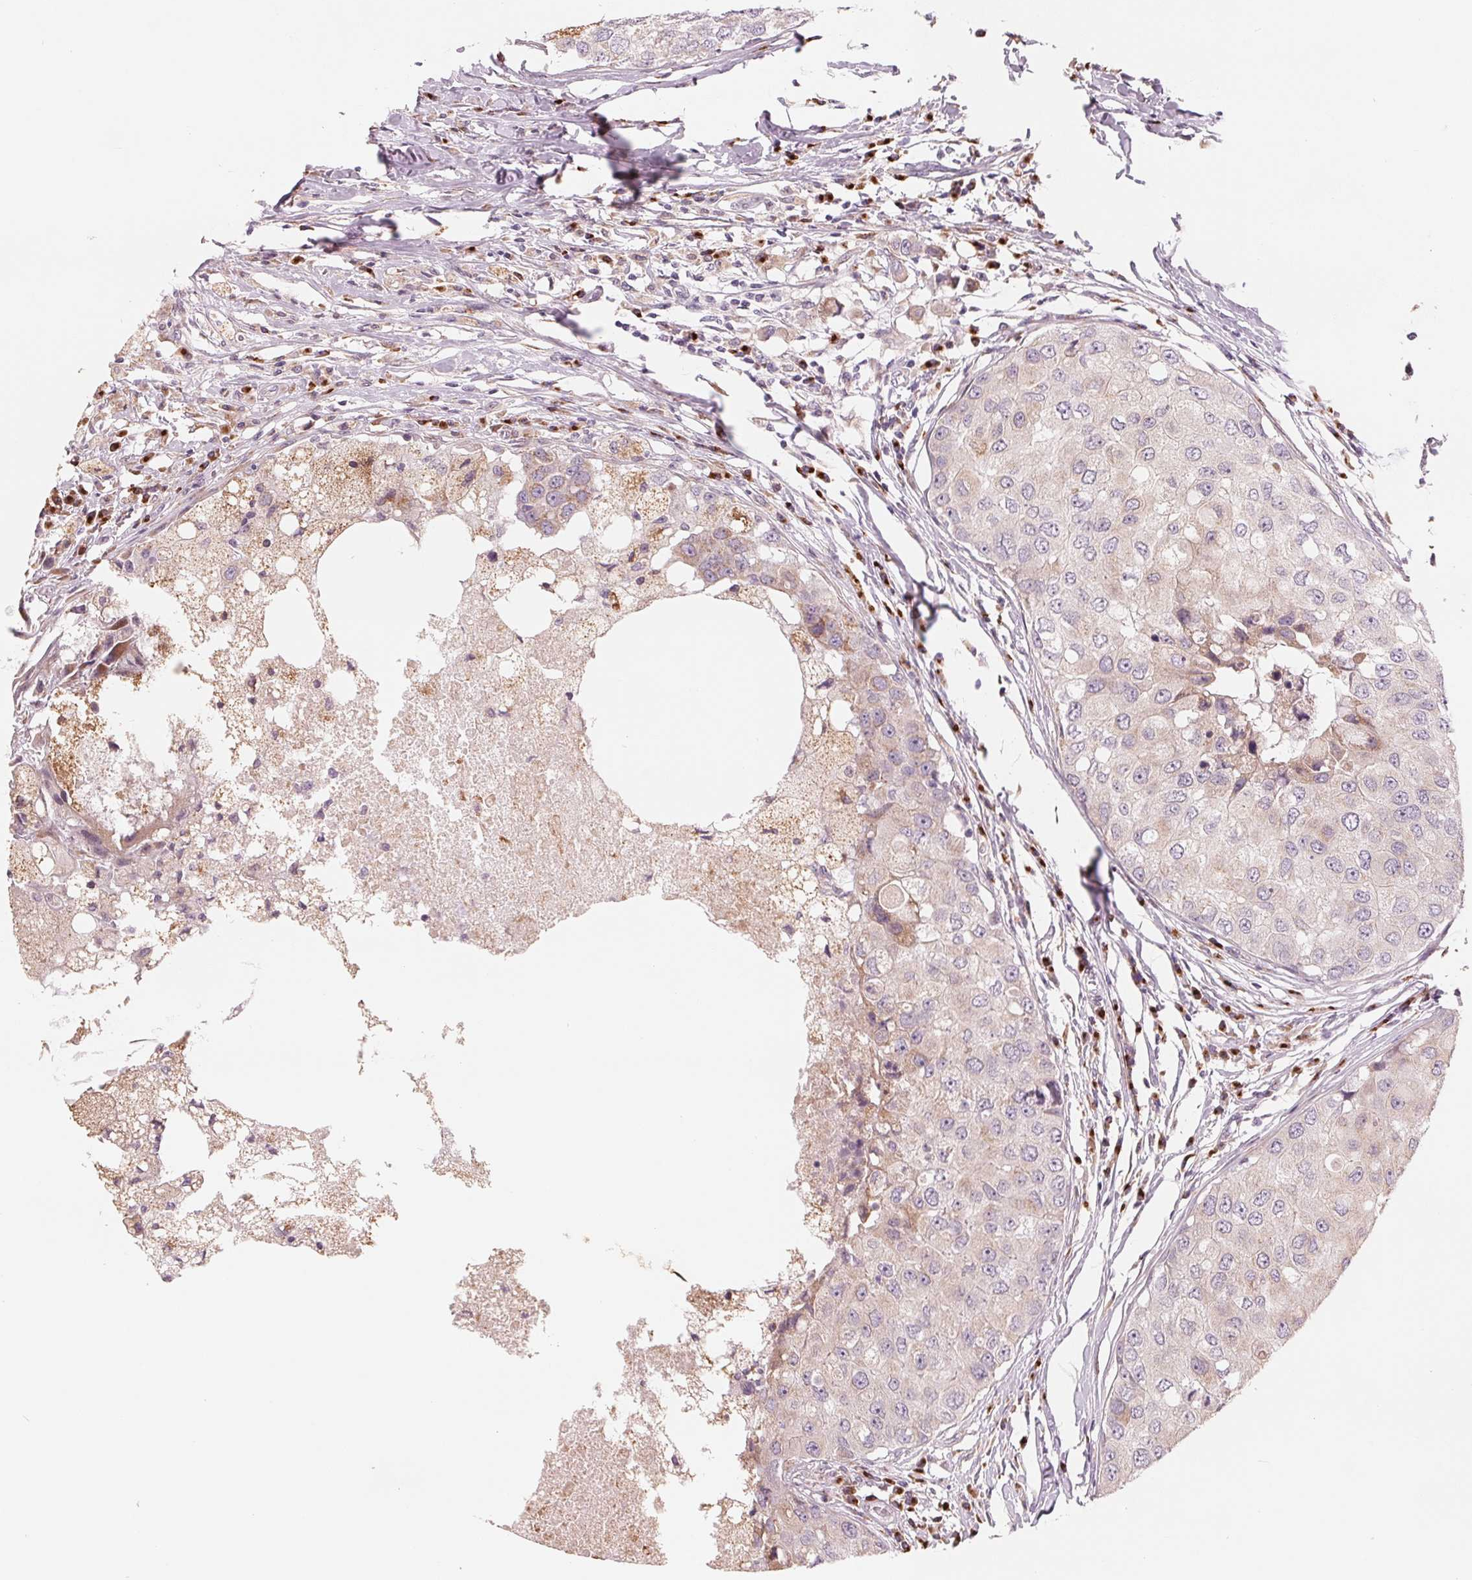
{"staining": {"intensity": "negative", "quantity": "none", "location": "none"}, "tissue": "breast cancer", "cell_type": "Tumor cells", "image_type": "cancer", "snomed": [{"axis": "morphology", "description": "Duct carcinoma"}, {"axis": "topography", "description": "Breast"}], "caption": "Tumor cells are negative for protein expression in human invasive ductal carcinoma (breast).", "gene": "IL9R", "patient": {"sex": "female", "age": 27}}